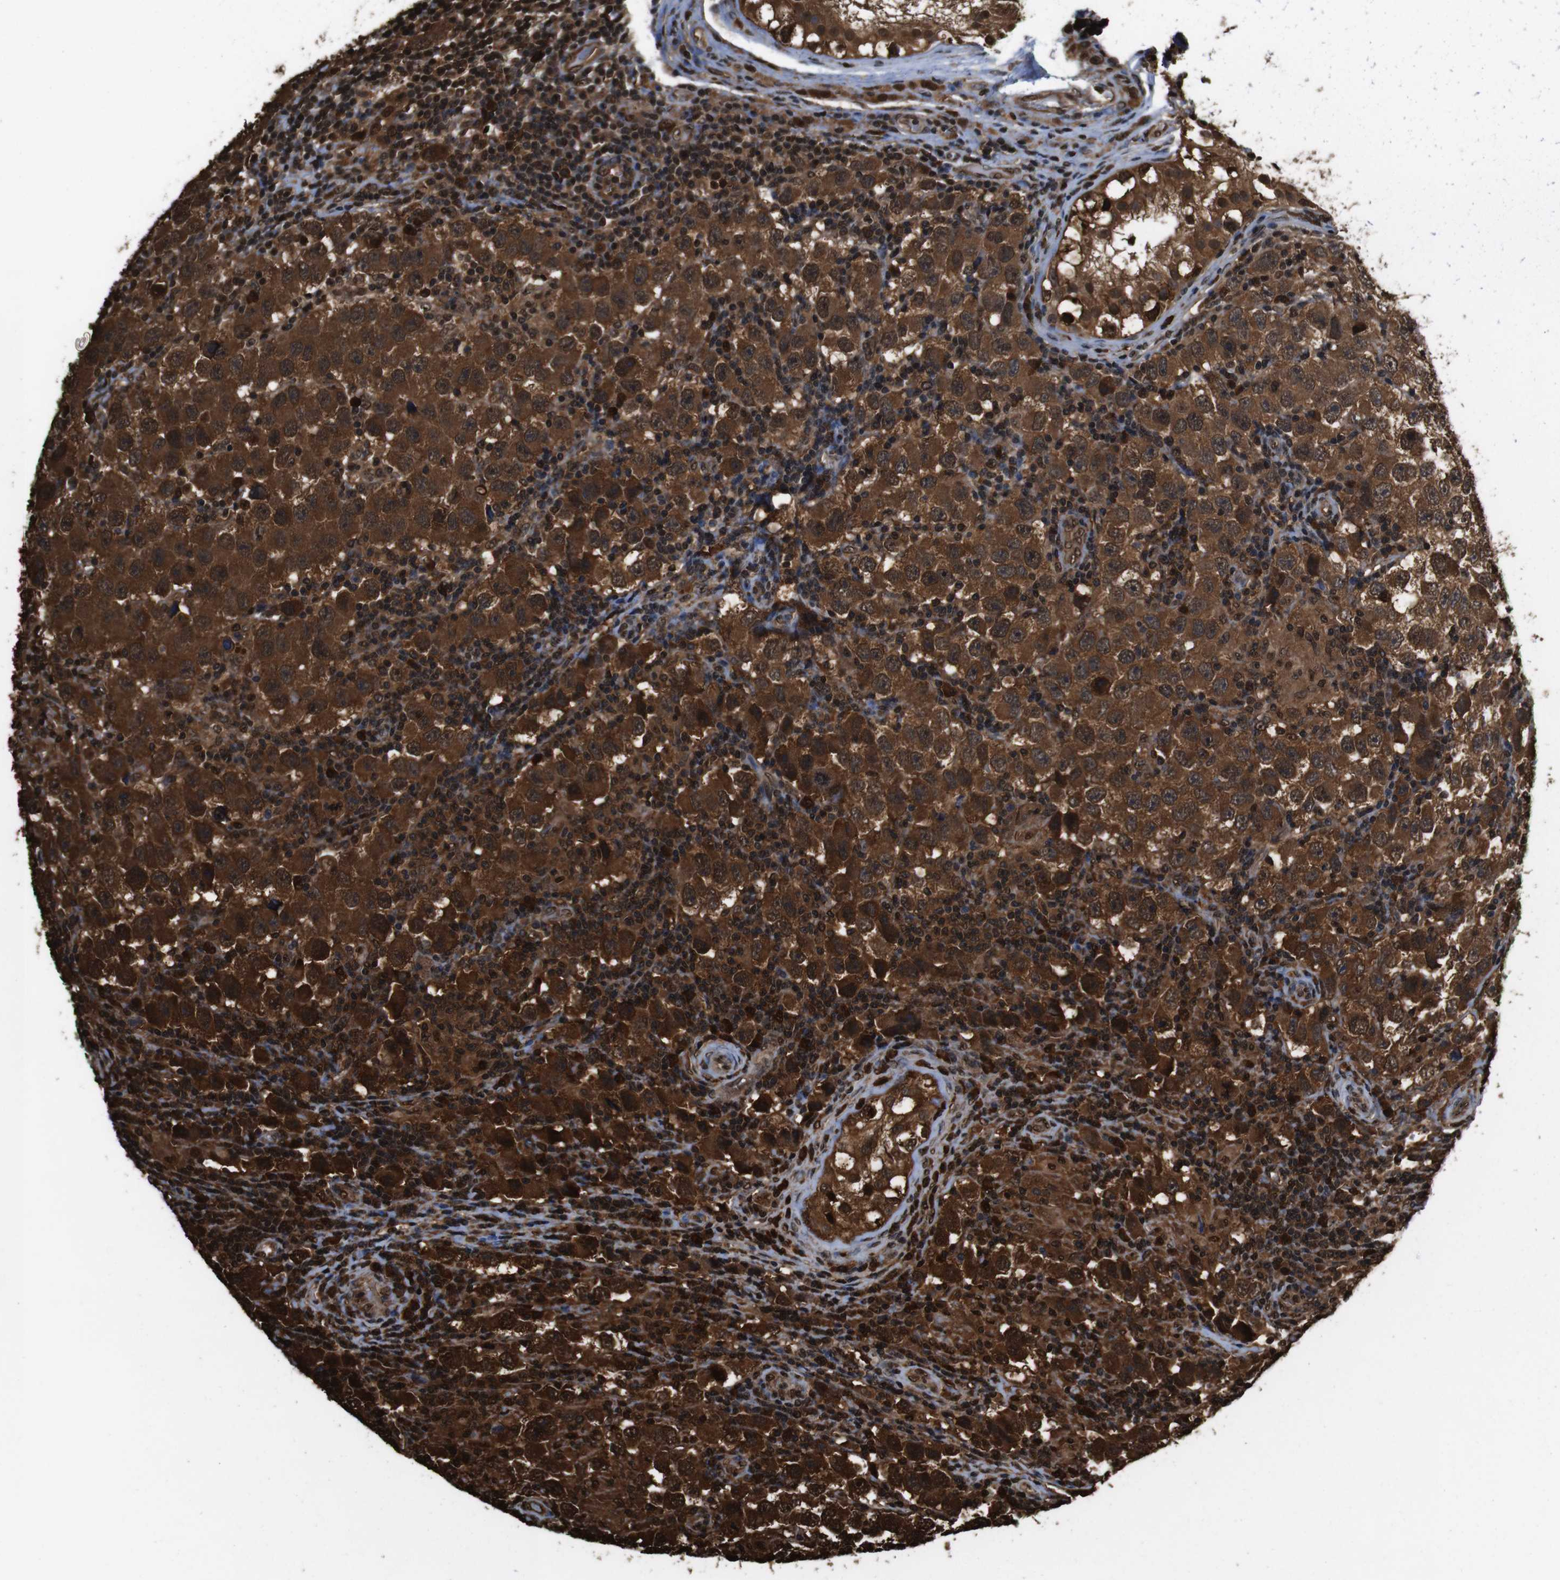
{"staining": {"intensity": "strong", "quantity": ">75%", "location": "cytoplasmic/membranous,nuclear"}, "tissue": "testis cancer", "cell_type": "Tumor cells", "image_type": "cancer", "snomed": [{"axis": "morphology", "description": "Carcinoma, Embryonal, NOS"}, {"axis": "topography", "description": "Testis"}], "caption": "Immunohistochemistry image of neoplastic tissue: human testis cancer (embryonal carcinoma) stained using immunohistochemistry exhibits high levels of strong protein expression localized specifically in the cytoplasmic/membranous and nuclear of tumor cells, appearing as a cytoplasmic/membranous and nuclear brown color.", "gene": "VCP", "patient": {"sex": "male", "age": 21}}